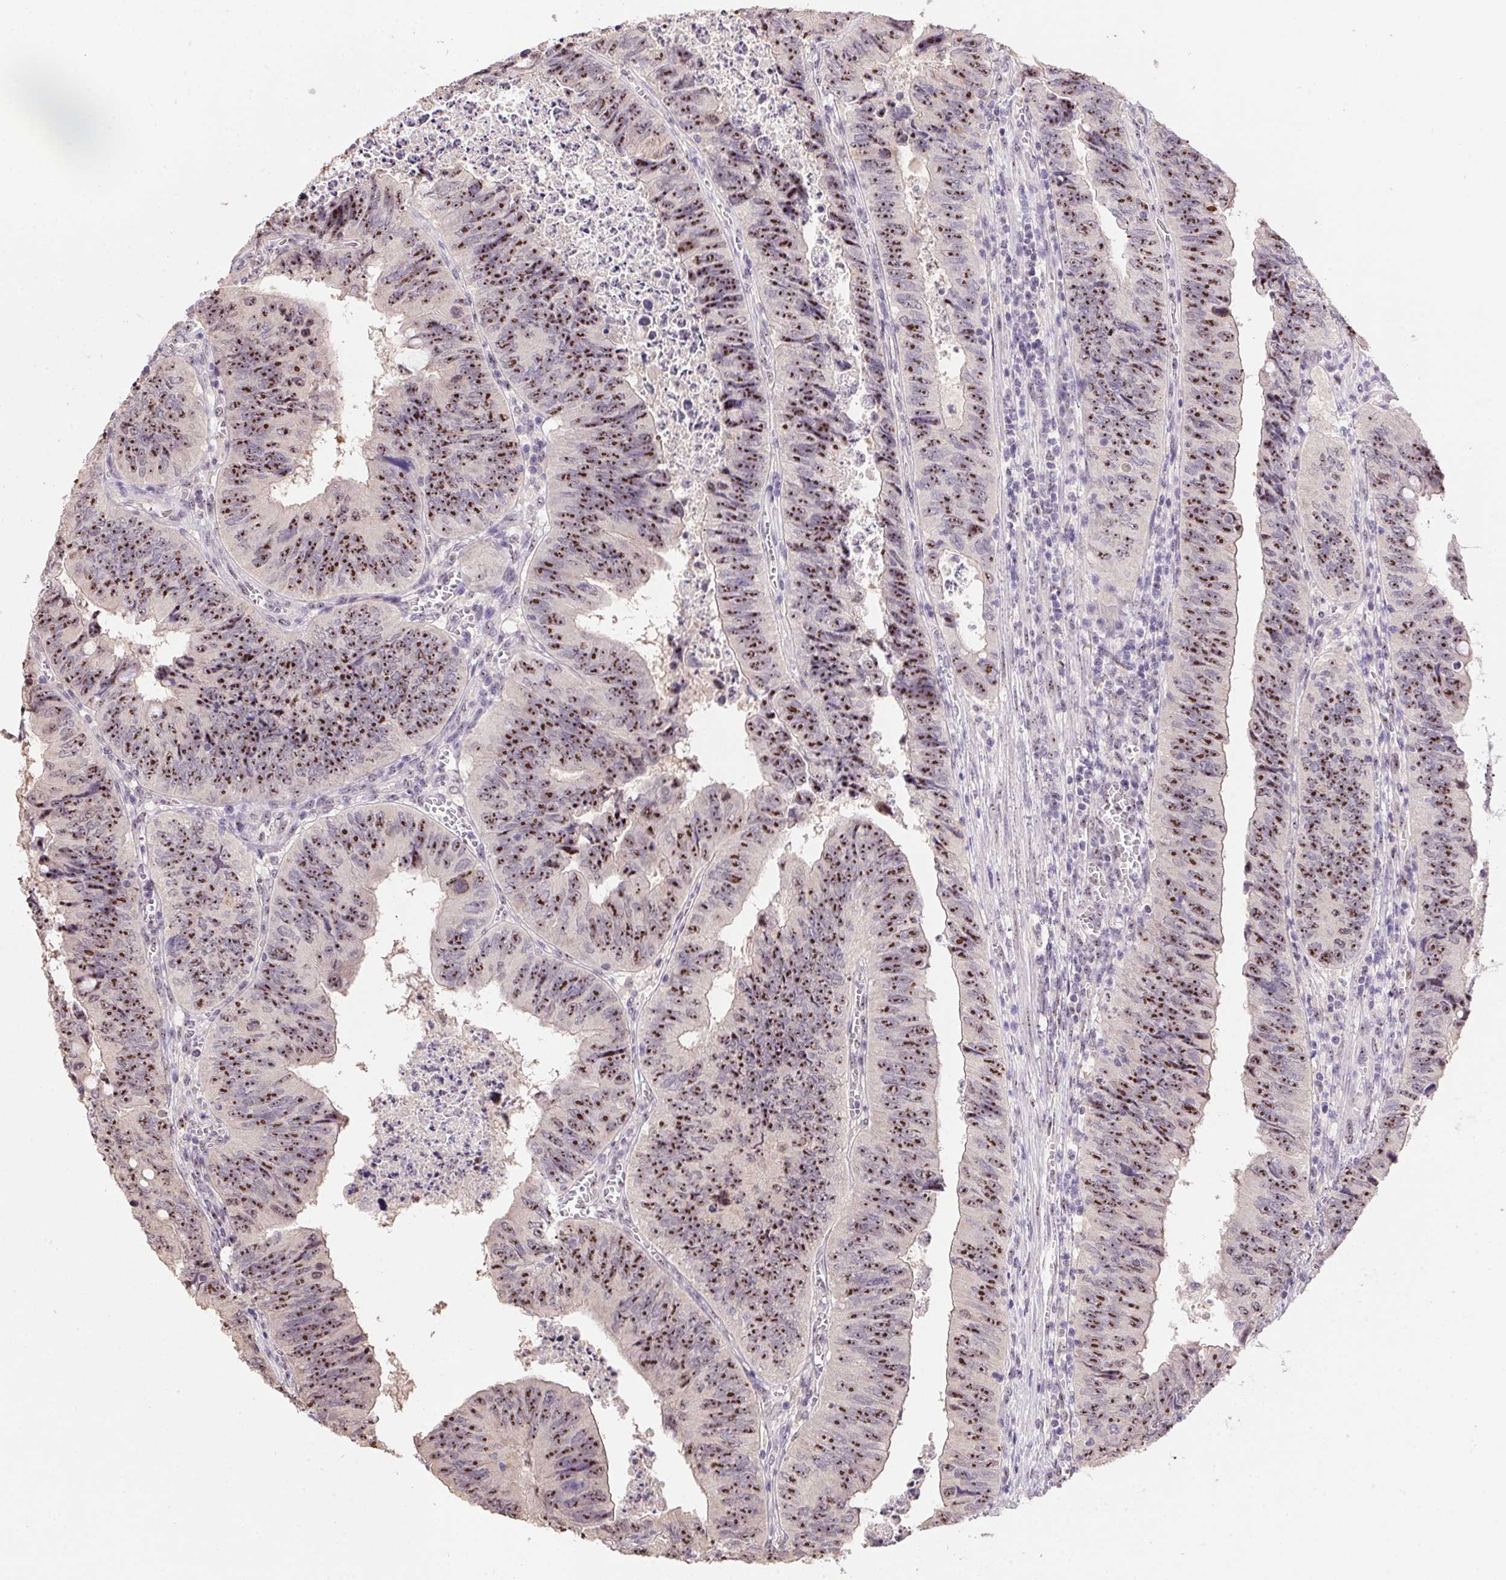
{"staining": {"intensity": "strong", "quantity": ">75%", "location": "nuclear"}, "tissue": "colorectal cancer", "cell_type": "Tumor cells", "image_type": "cancer", "snomed": [{"axis": "morphology", "description": "Adenocarcinoma, NOS"}, {"axis": "topography", "description": "Colon"}], "caption": "Colorectal cancer (adenocarcinoma) was stained to show a protein in brown. There is high levels of strong nuclear expression in approximately >75% of tumor cells. (IHC, brightfield microscopy, high magnification).", "gene": "BATF2", "patient": {"sex": "female", "age": 84}}